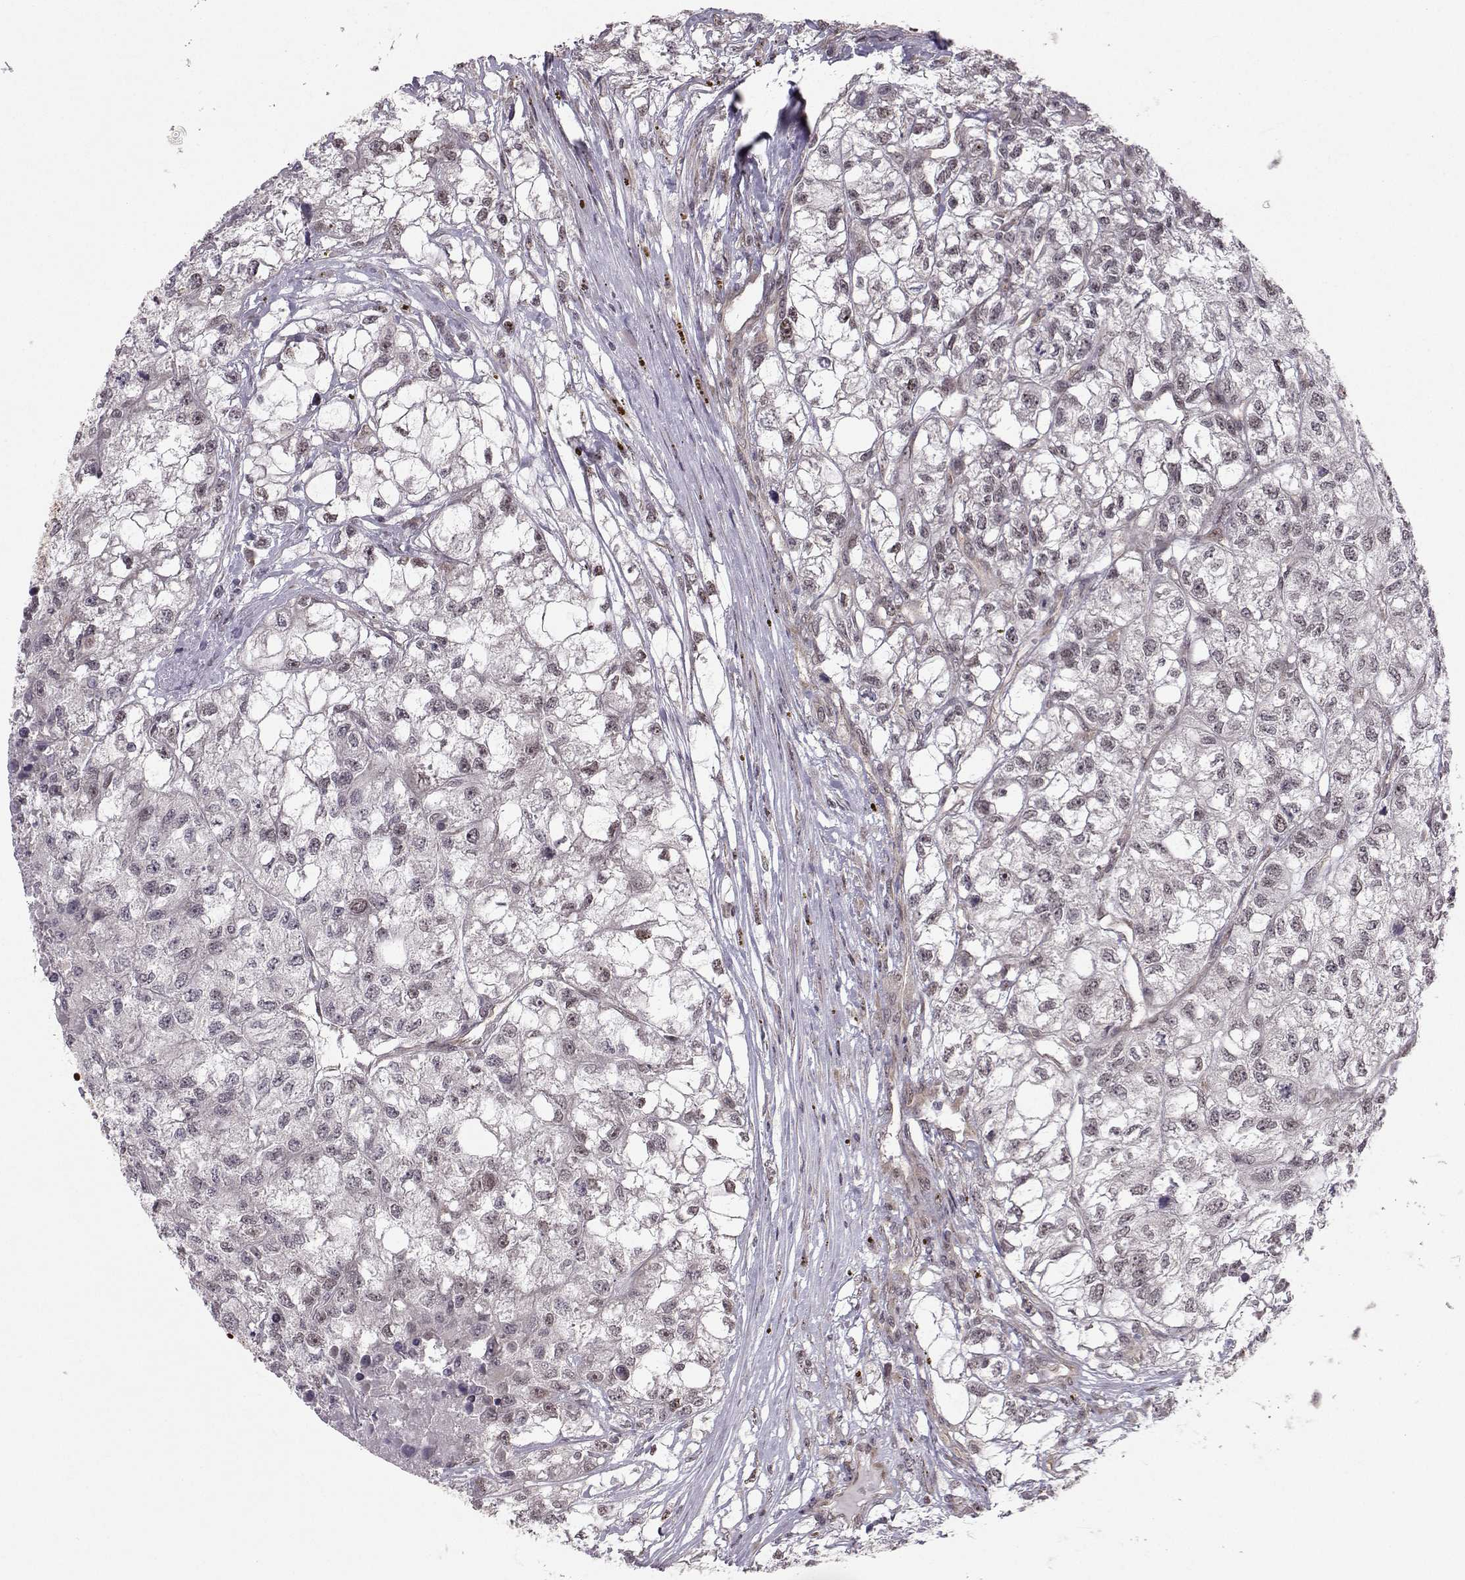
{"staining": {"intensity": "negative", "quantity": "none", "location": "none"}, "tissue": "renal cancer", "cell_type": "Tumor cells", "image_type": "cancer", "snomed": [{"axis": "morphology", "description": "Adenocarcinoma, NOS"}, {"axis": "topography", "description": "Kidney"}], "caption": "This is an immunohistochemistry histopathology image of human adenocarcinoma (renal). There is no staining in tumor cells.", "gene": "PKN2", "patient": {"sex": "male", "age": 56}}